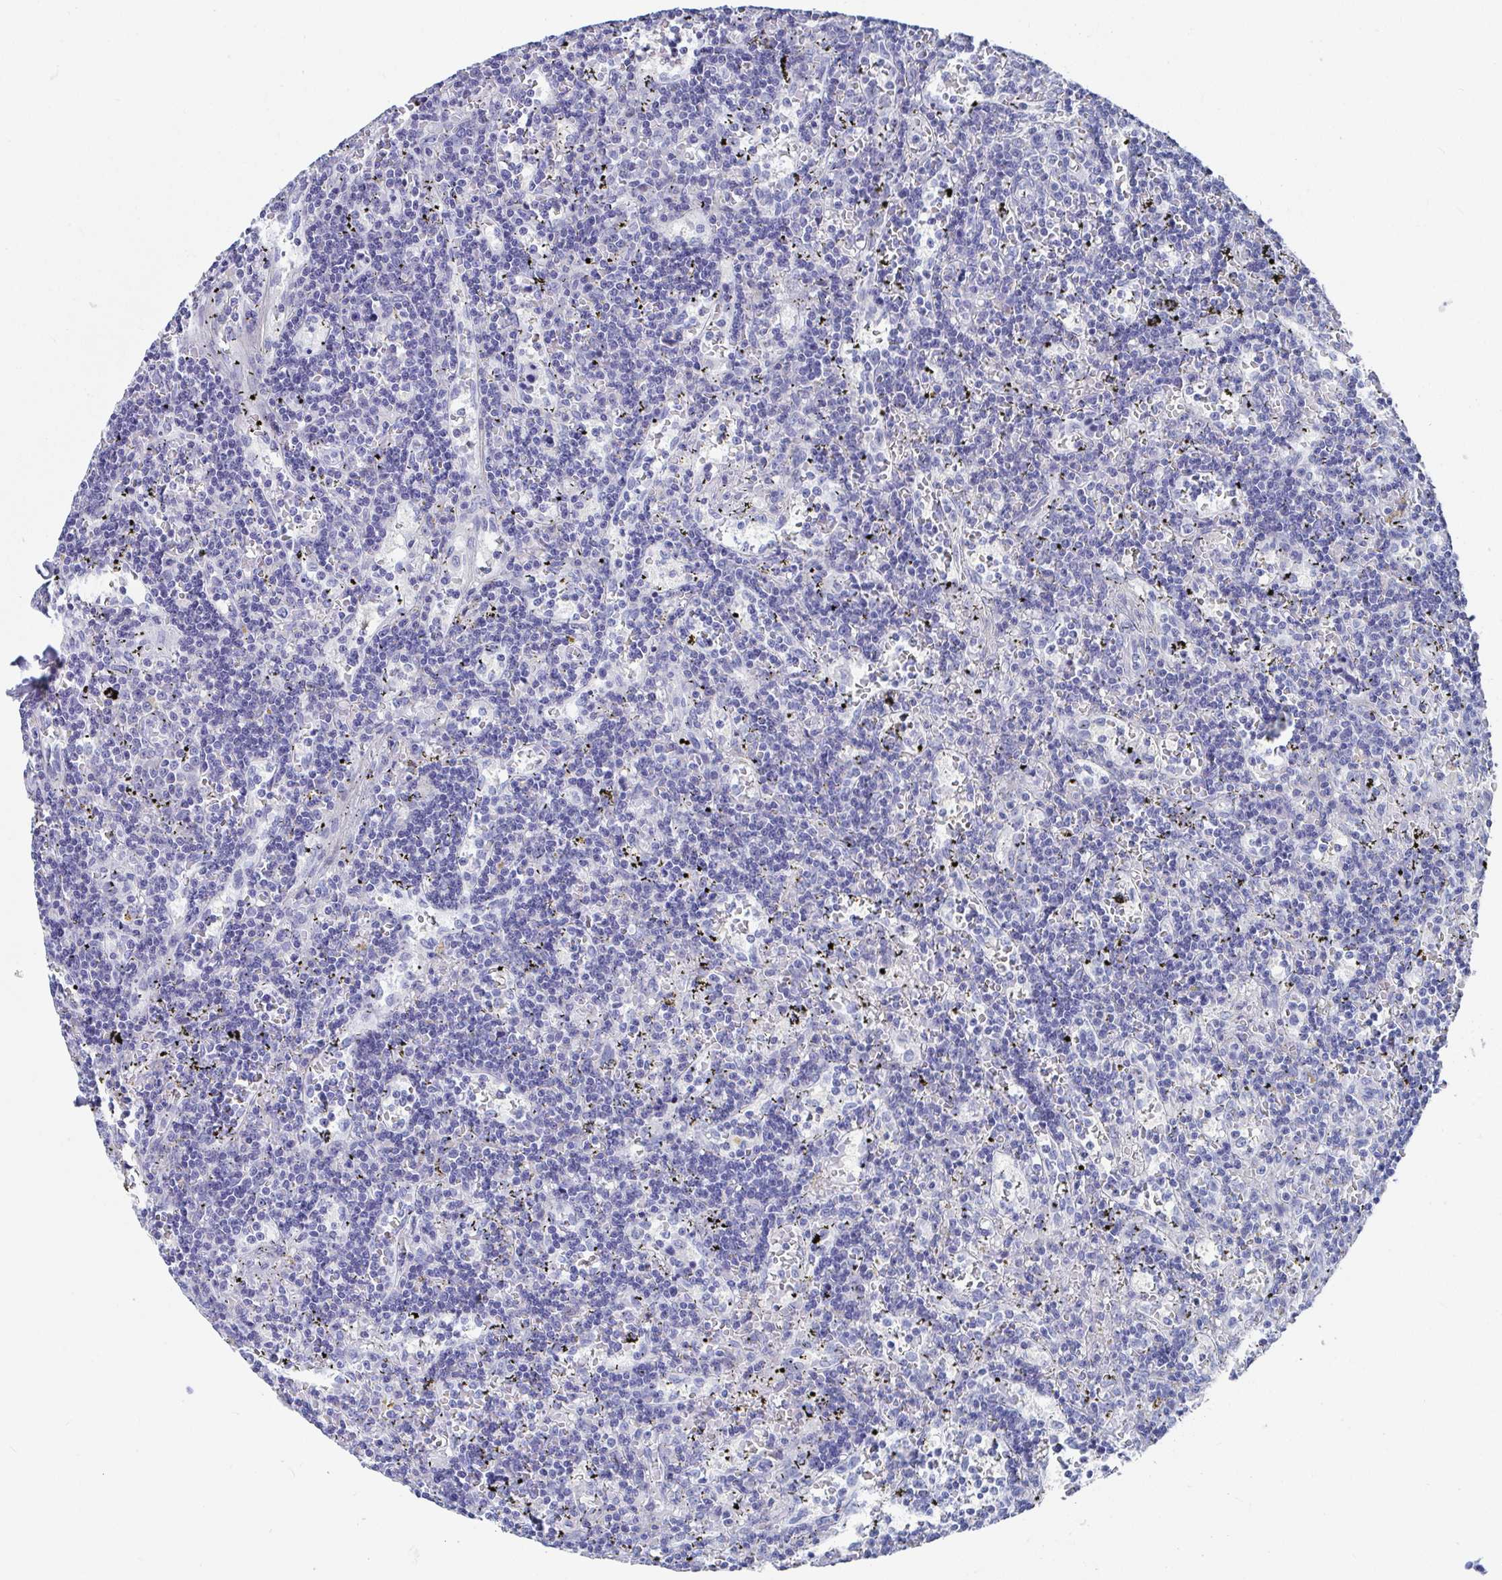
{"staining": {"intensity": "negative", "quantity": "none", "location": "none"}, "tissue": "lymphoma", "cell_type": "Tumor cells", "image_type": "cancer", "snomed": [{"axis": "morphology", "description": "Malignant lymphoma, non-Hodgkin's type, Low grade"}, {"axis": "topography", "description": "Spleen"}], "caption": "High power microscopy photomicrograph of an immunohistochemistry (IHC) histopathology image of lymphoma, revealing no significant expression in tumor cells.", "gene": "ZFP82", "patient": {"sex": "male", "age": 60}}